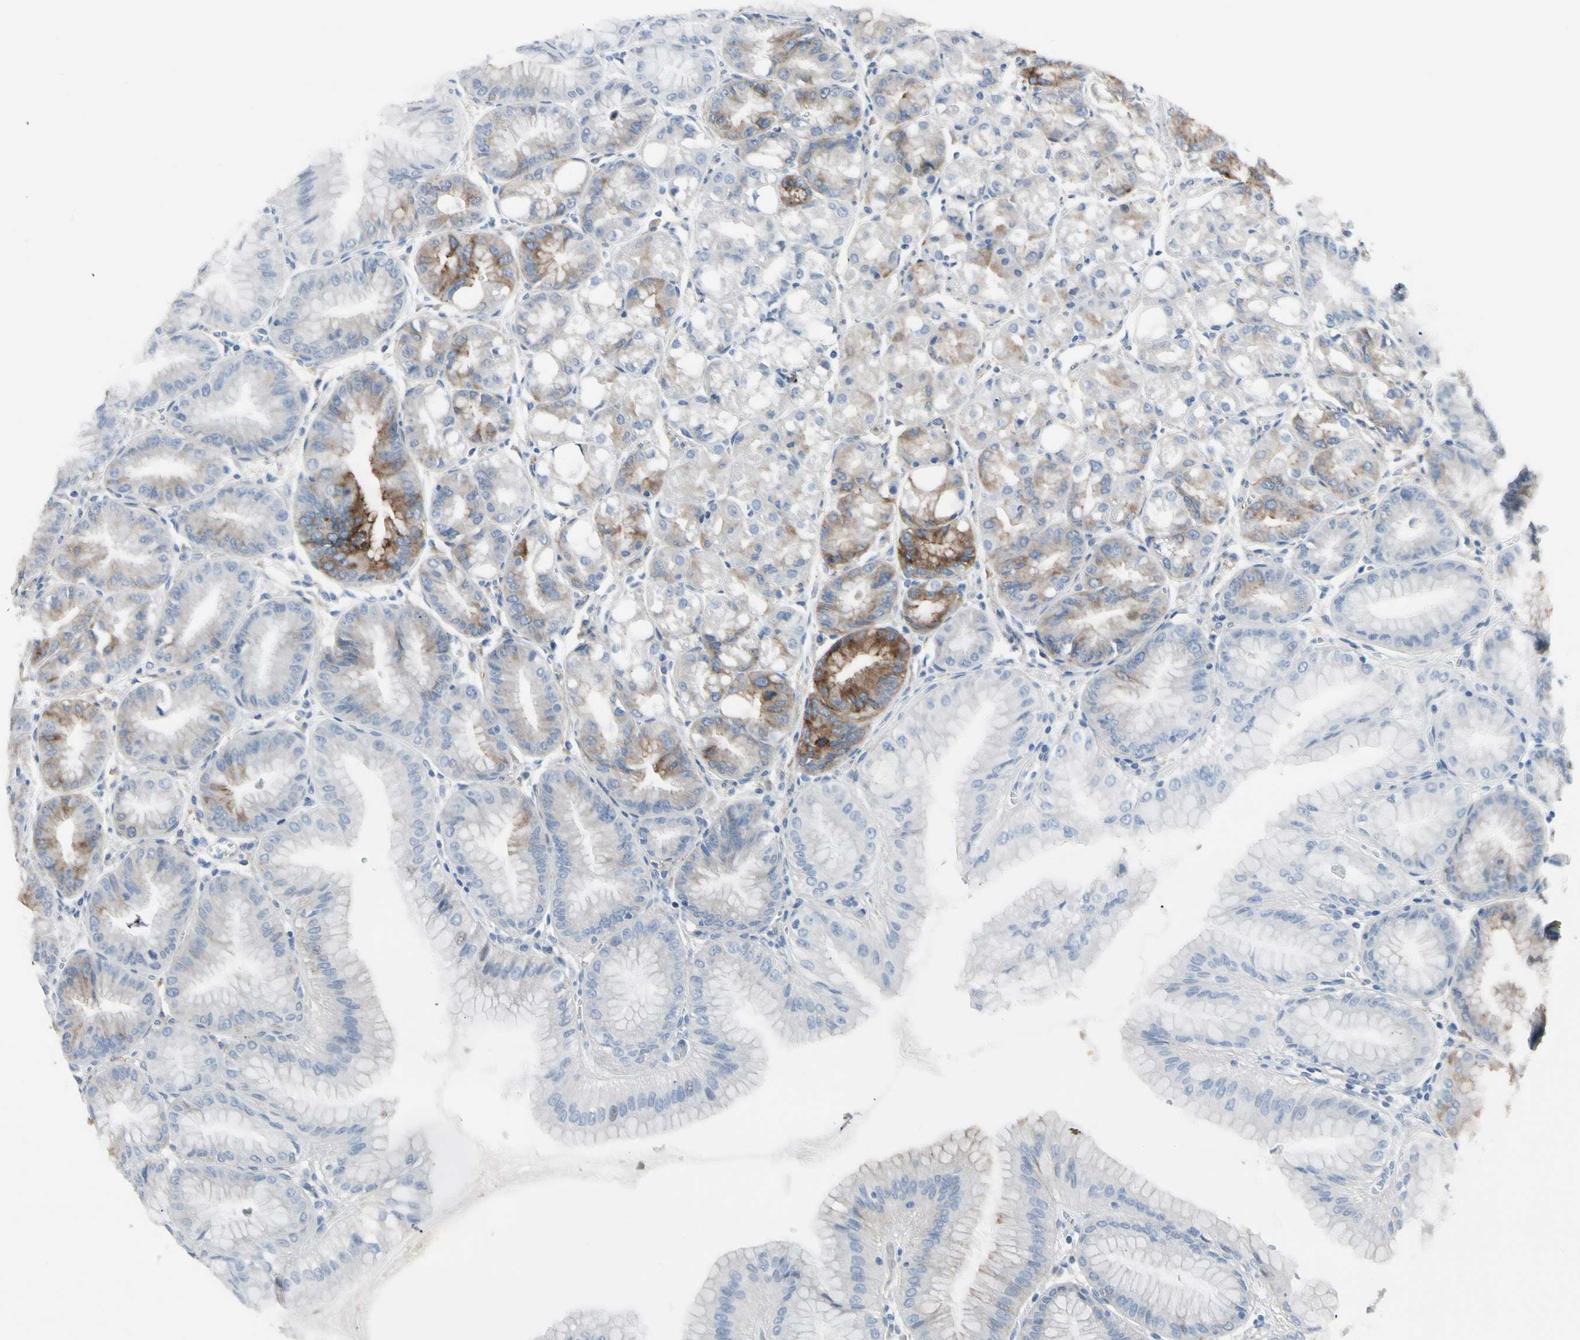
{"staining": {"intensity": "strong", "quantity": "25%-75%", "location": "cytoplasmic/membranous"}, "tissue": "stomach", "cell_type": "Glandular cells", "image_type": "normal", "snomed": [{"axis": "morphology", "description": "Normal tissue, NOS"}, {"axis": "topography", "description": "Stomach, lower"}], "caption": "Stomach was stained to show a protein in brown. There is high levels of strong cytoplasmic/membranous positivity in approximately 25%-75% of glandular cells. The protein is shown in brown color, while the nuclei are stained blue.", "gene": "PIGR", "patient": {"sex": "male", "age": 71}}